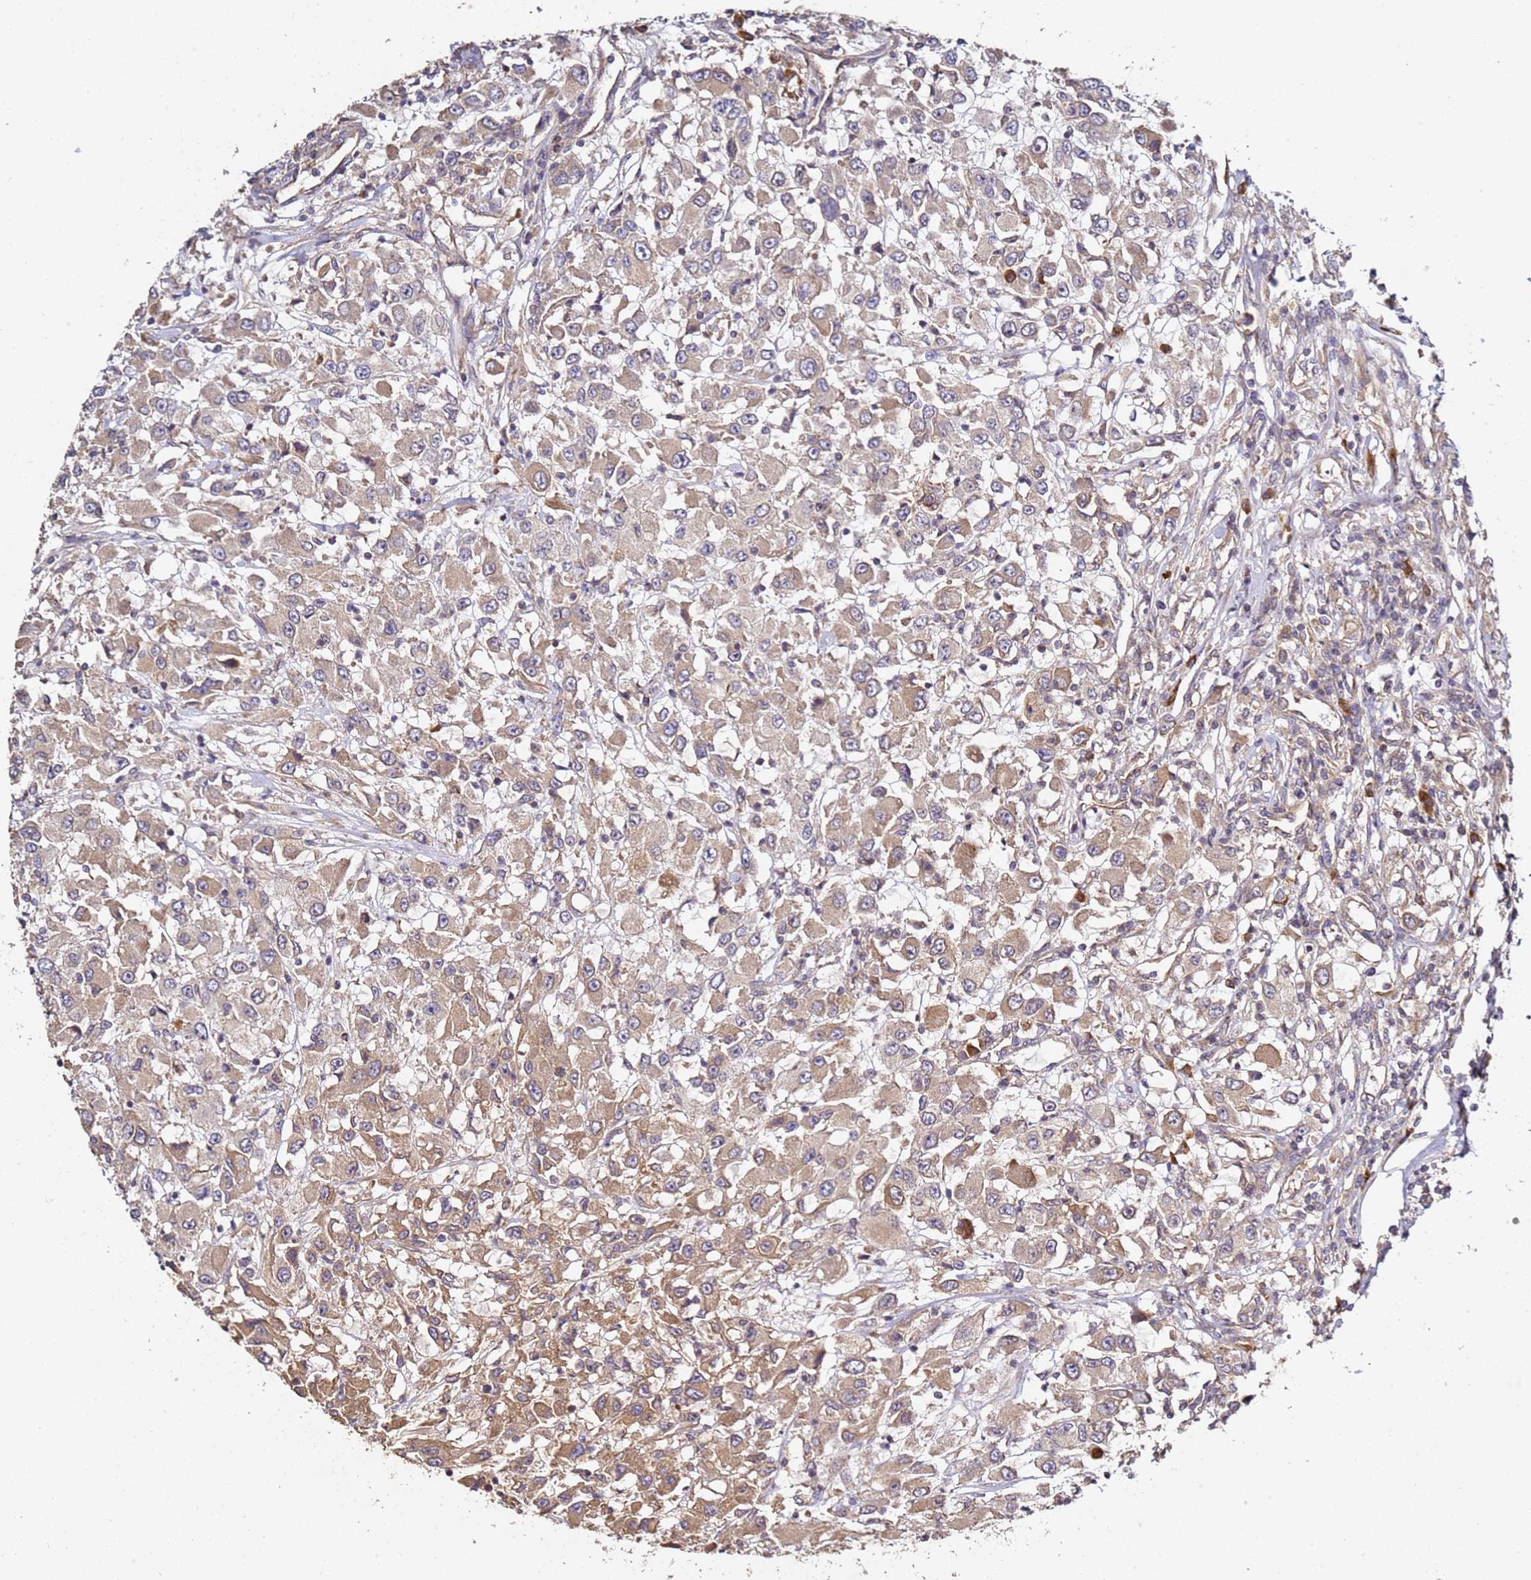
{"staining": {"intensity": "moderate", "quantity": ">75%", "location": "cytoplasmic/membranous"}, "tissue": "renal cancer", "cell_type": "Tumor cells", "image_type": "cancer", "snomed": [{"axis": "morphology", "description": "Adenocarcinoma, NOS"}, {"axis": "topography", "description": "Kidney"}], "caption": "Tumor cells exhibit medium levels of moderate cytoplasmic/membranous staining in approximately >75% of cells in adenocarcinoma (renal).", "gene": "OSBPL2", "patient": {"sex": "female", "age": 67}}